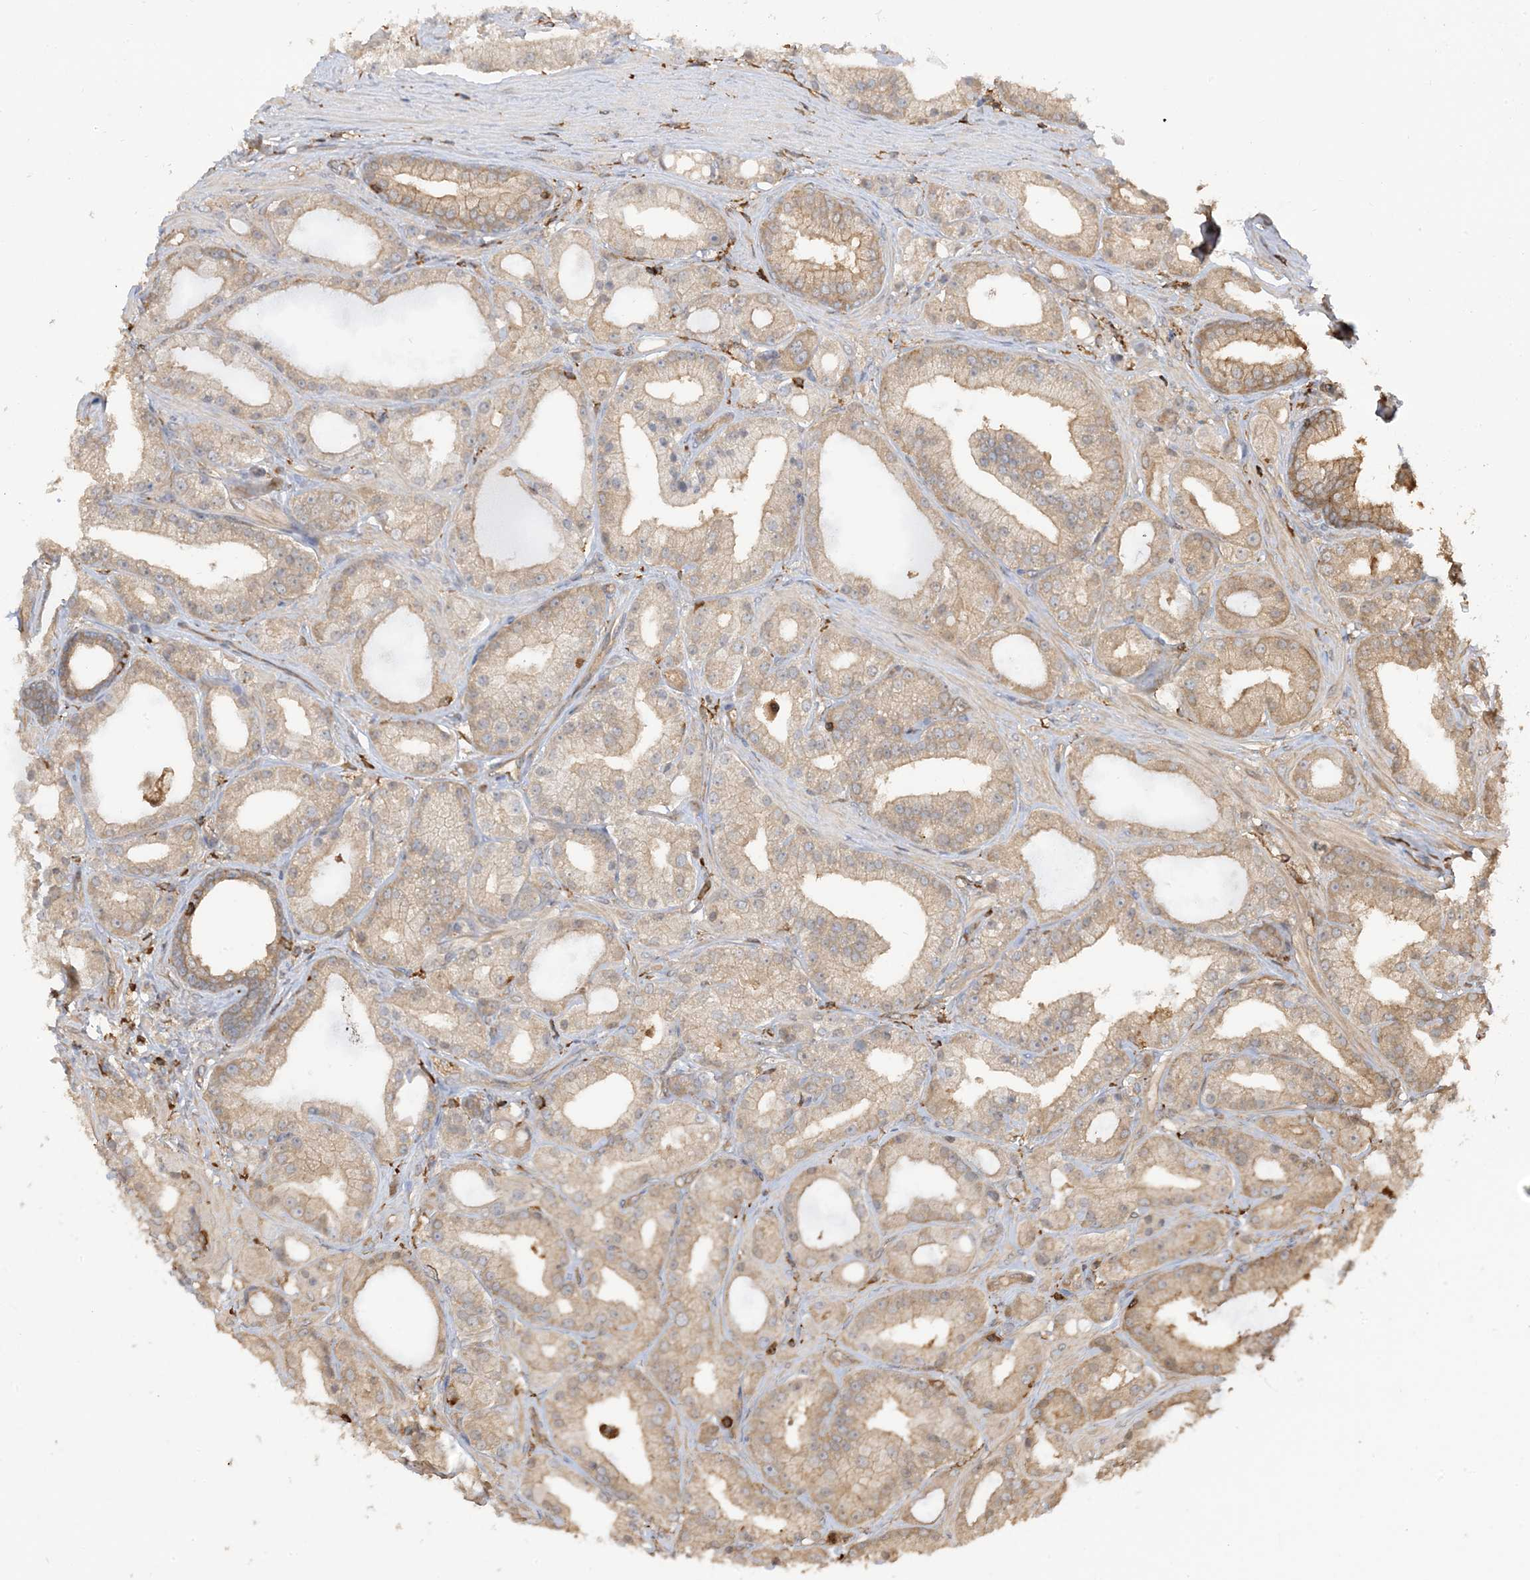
{"staining": {"intensity": "weak", "quantity": ">75%", "location": "cytoplasmic/membranous"}, "tissue": "prostate cancer", "cell_type": "Tumor cells", "image_type": "cancer", "snomed": [{"axis": "morphology", "description": "Adenocarcinoma, Low grade"}, {"axis": "topography", "description": "Prostate"}], "caption": "Prostate low-grade adenocarcinoma stained with DAB (3,3'-diaminobenzidine) immunohistochemistry demonstrates low levels of weak cytoplasmic/membranous positivity in approximately >75% of tumor cells.", "gene": "CAPZB", "patient": {"sex": "male", "age": 67}}